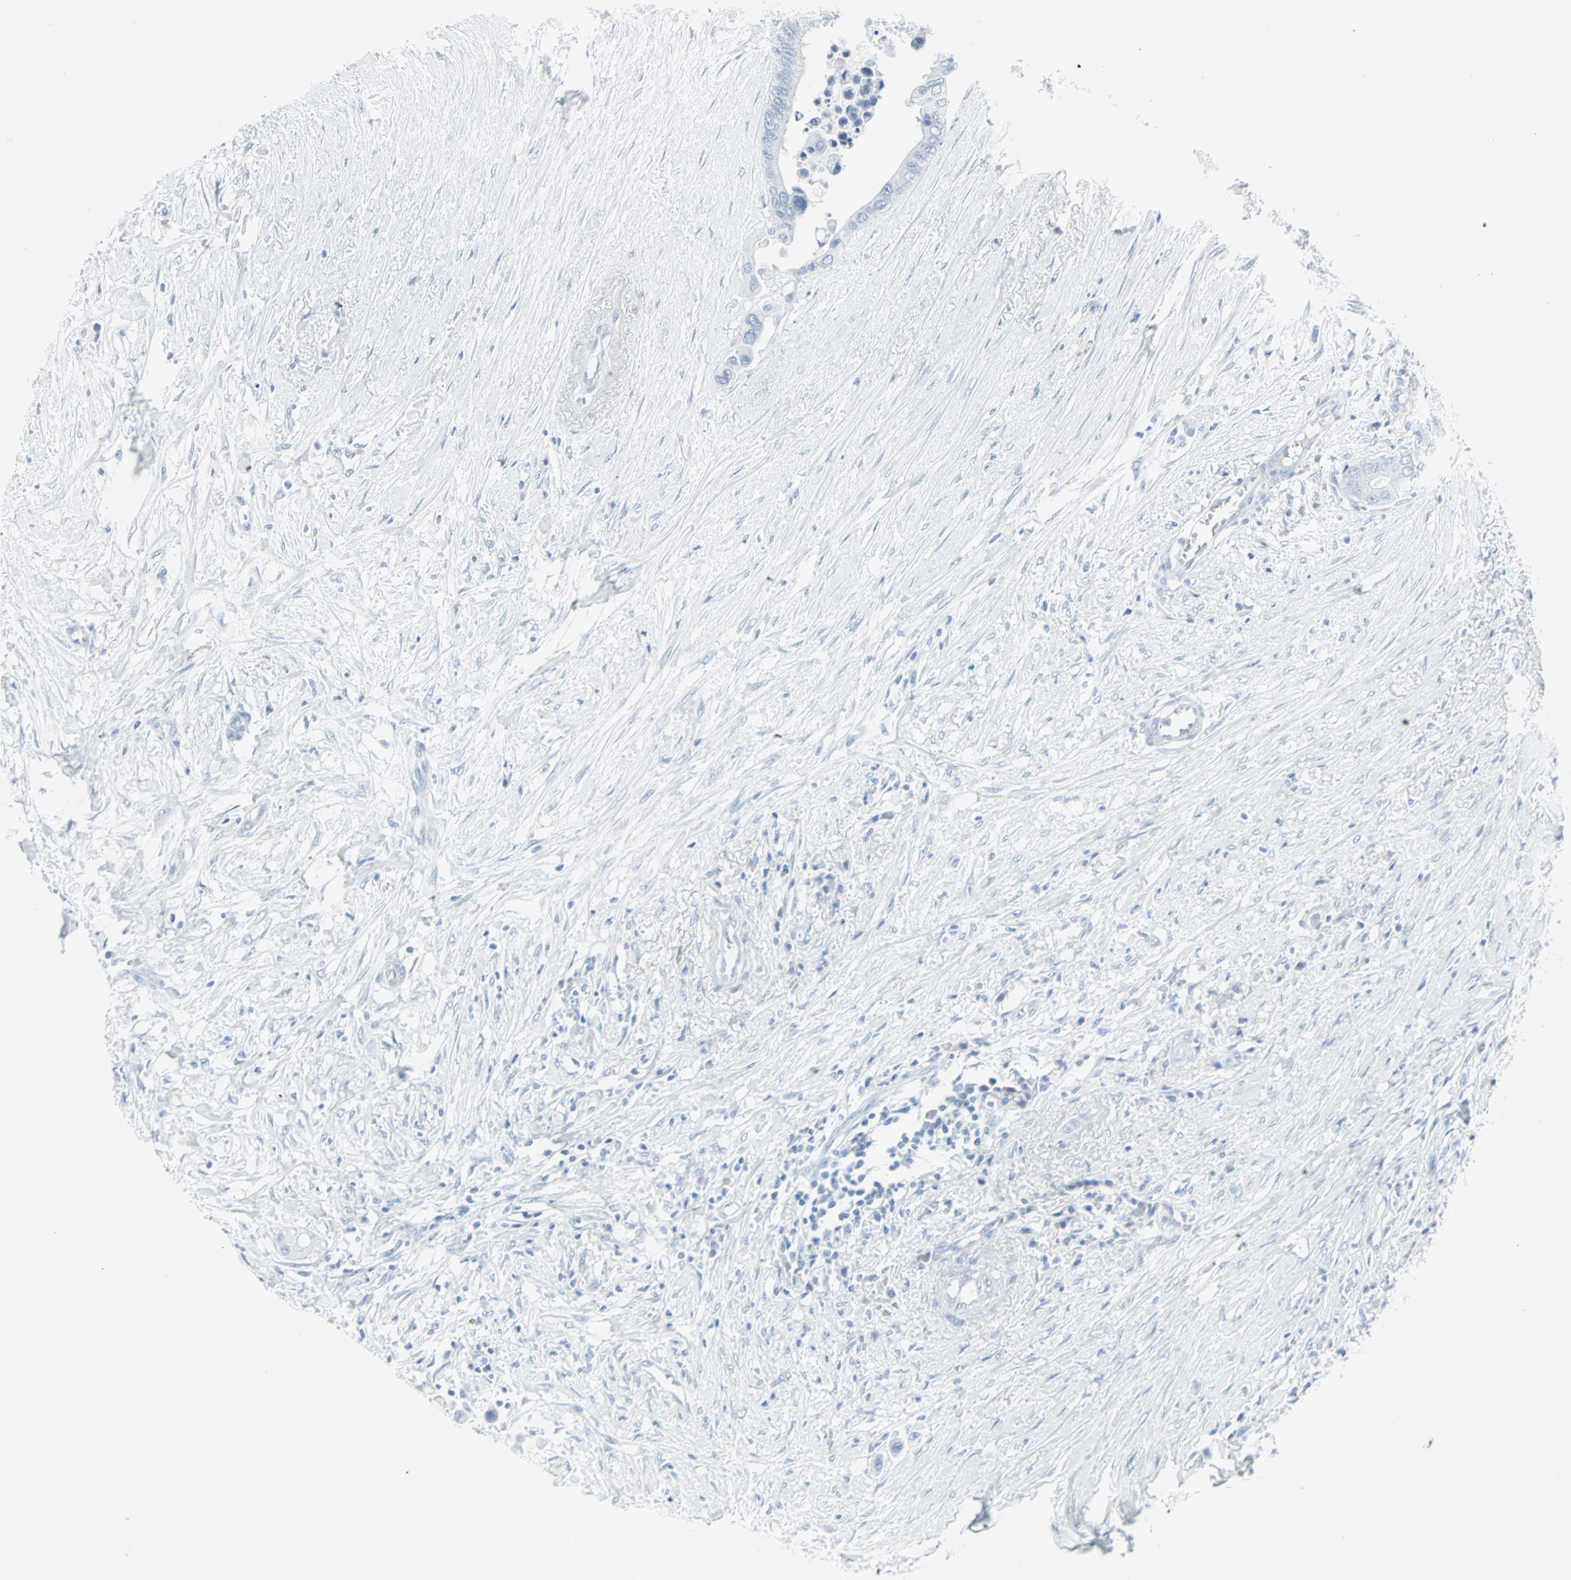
{"staining": {"intensity": "negative", "quantity": "none", "location": "none"}, "tissue": "colorectal cancer", "cell_type": "Tumor cells", "image_type": "cancer", "snomed": [{"axis": "morphology", "description": "Normal tissue, NOS"}, {"axis": "morphology", "description": "Adenocarcinoma, NOS"}, {"axis": "topography", "description": "Colon"}], "caption": "High magnification brightfield microscopy of colorectal cancer (adenocarcinoma) stained with DAB (brown) and counterstained with hematoxylin (blue): tumor cells show no significant positivity.", "gene": "LANCL3", "patient": {"sex": "male", "age": 82}}